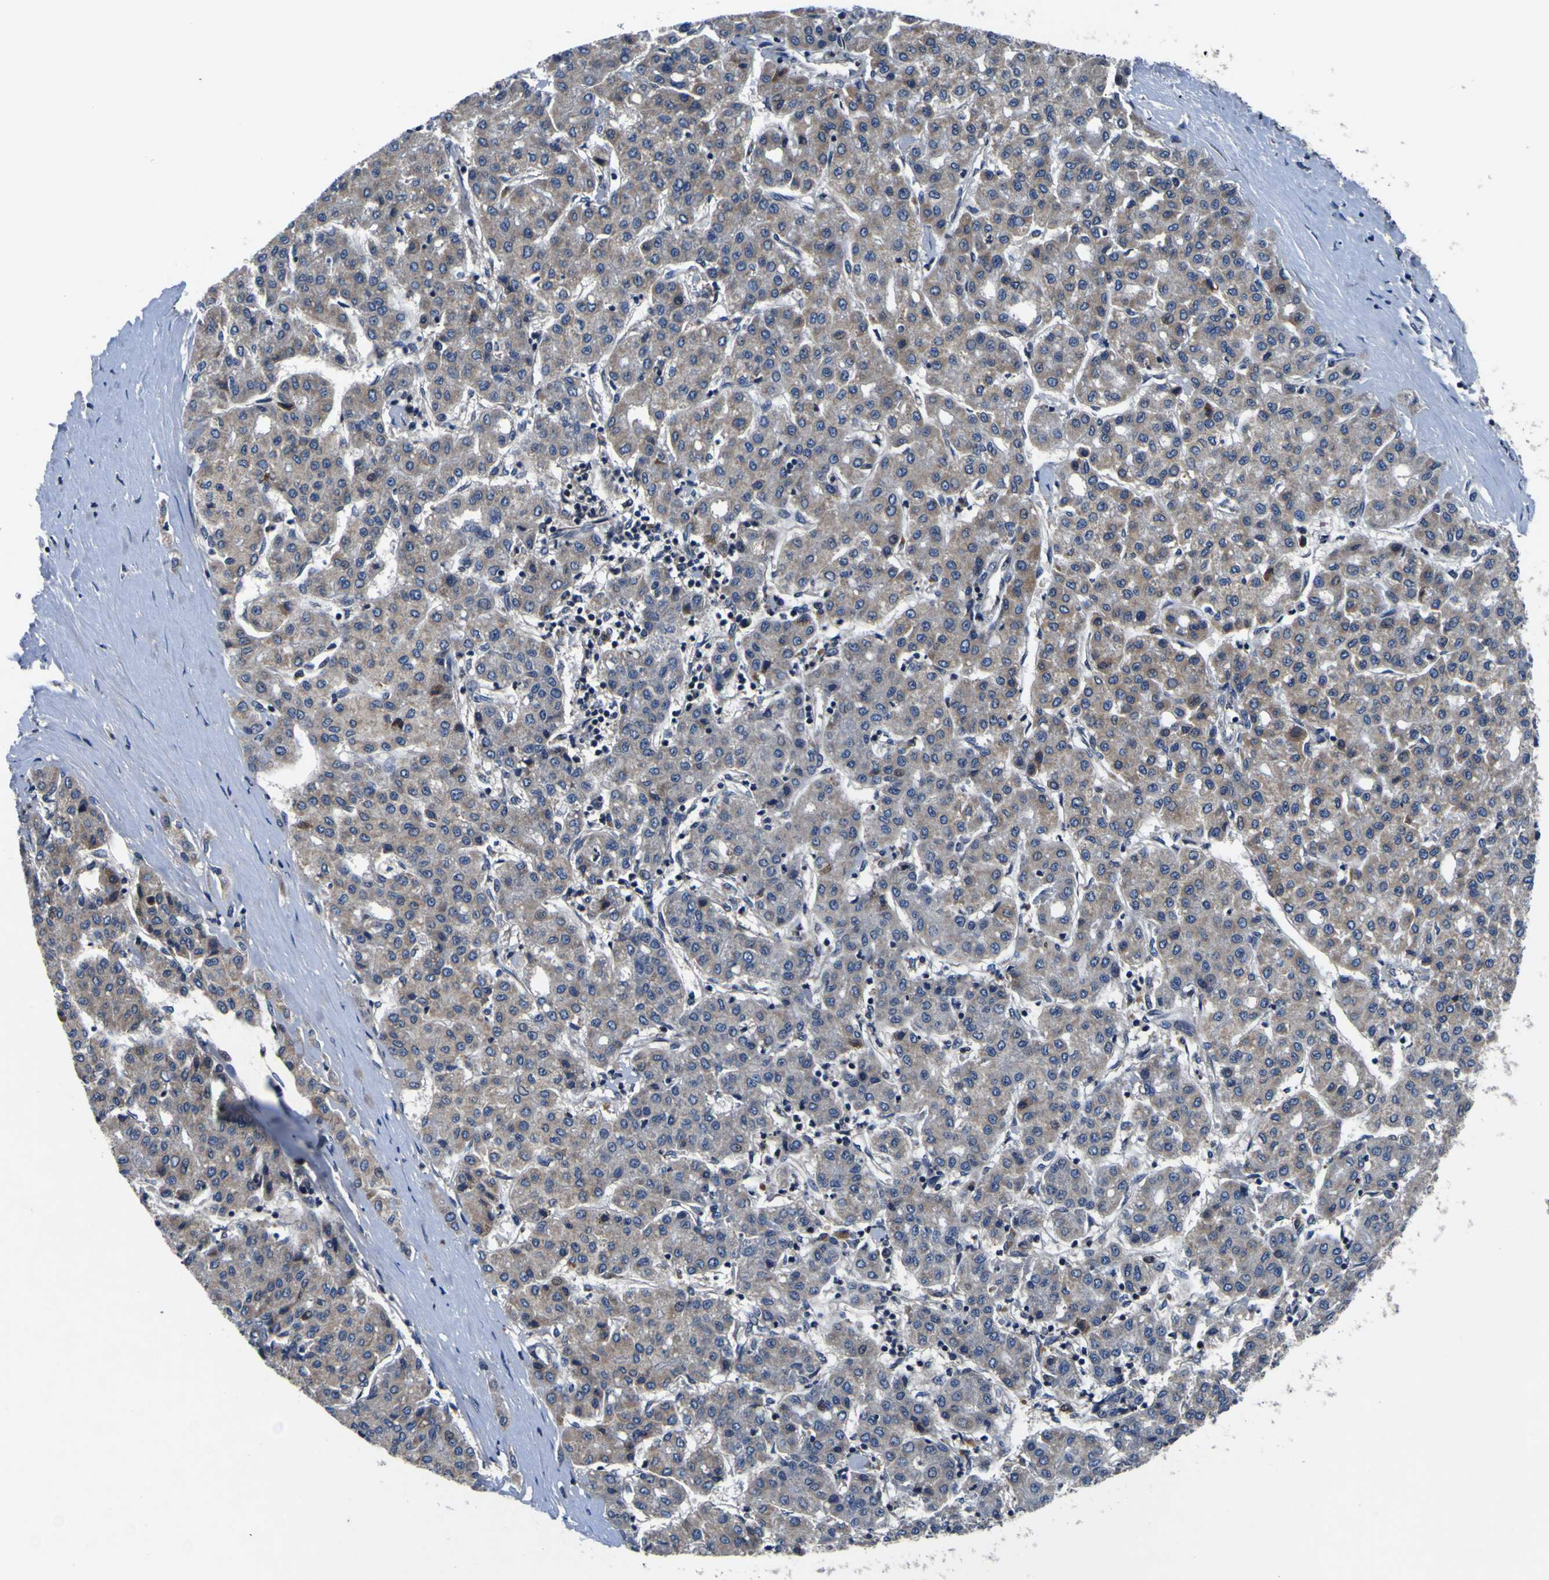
{"staining": {"intensity": "weak", "quantity": "<25%", "location": "cytoplasmic/membranous"}, "tissue": "liver cancer", "cell_type": "Tumor cells", "image_type": "cancer", "snomed": [{"axis": "morphology", "description": "Carcinoma, Hepatocellular, NOS"}, {"axis": "topography", "description": "Liver"}], "caption": "Hepatocellular carcinoma (liver) was stained to show a protein in brown. There is no significant staining in tumor cells.", "gene": "EPHB4", "patient": {"sex": "male", "age": 65}}